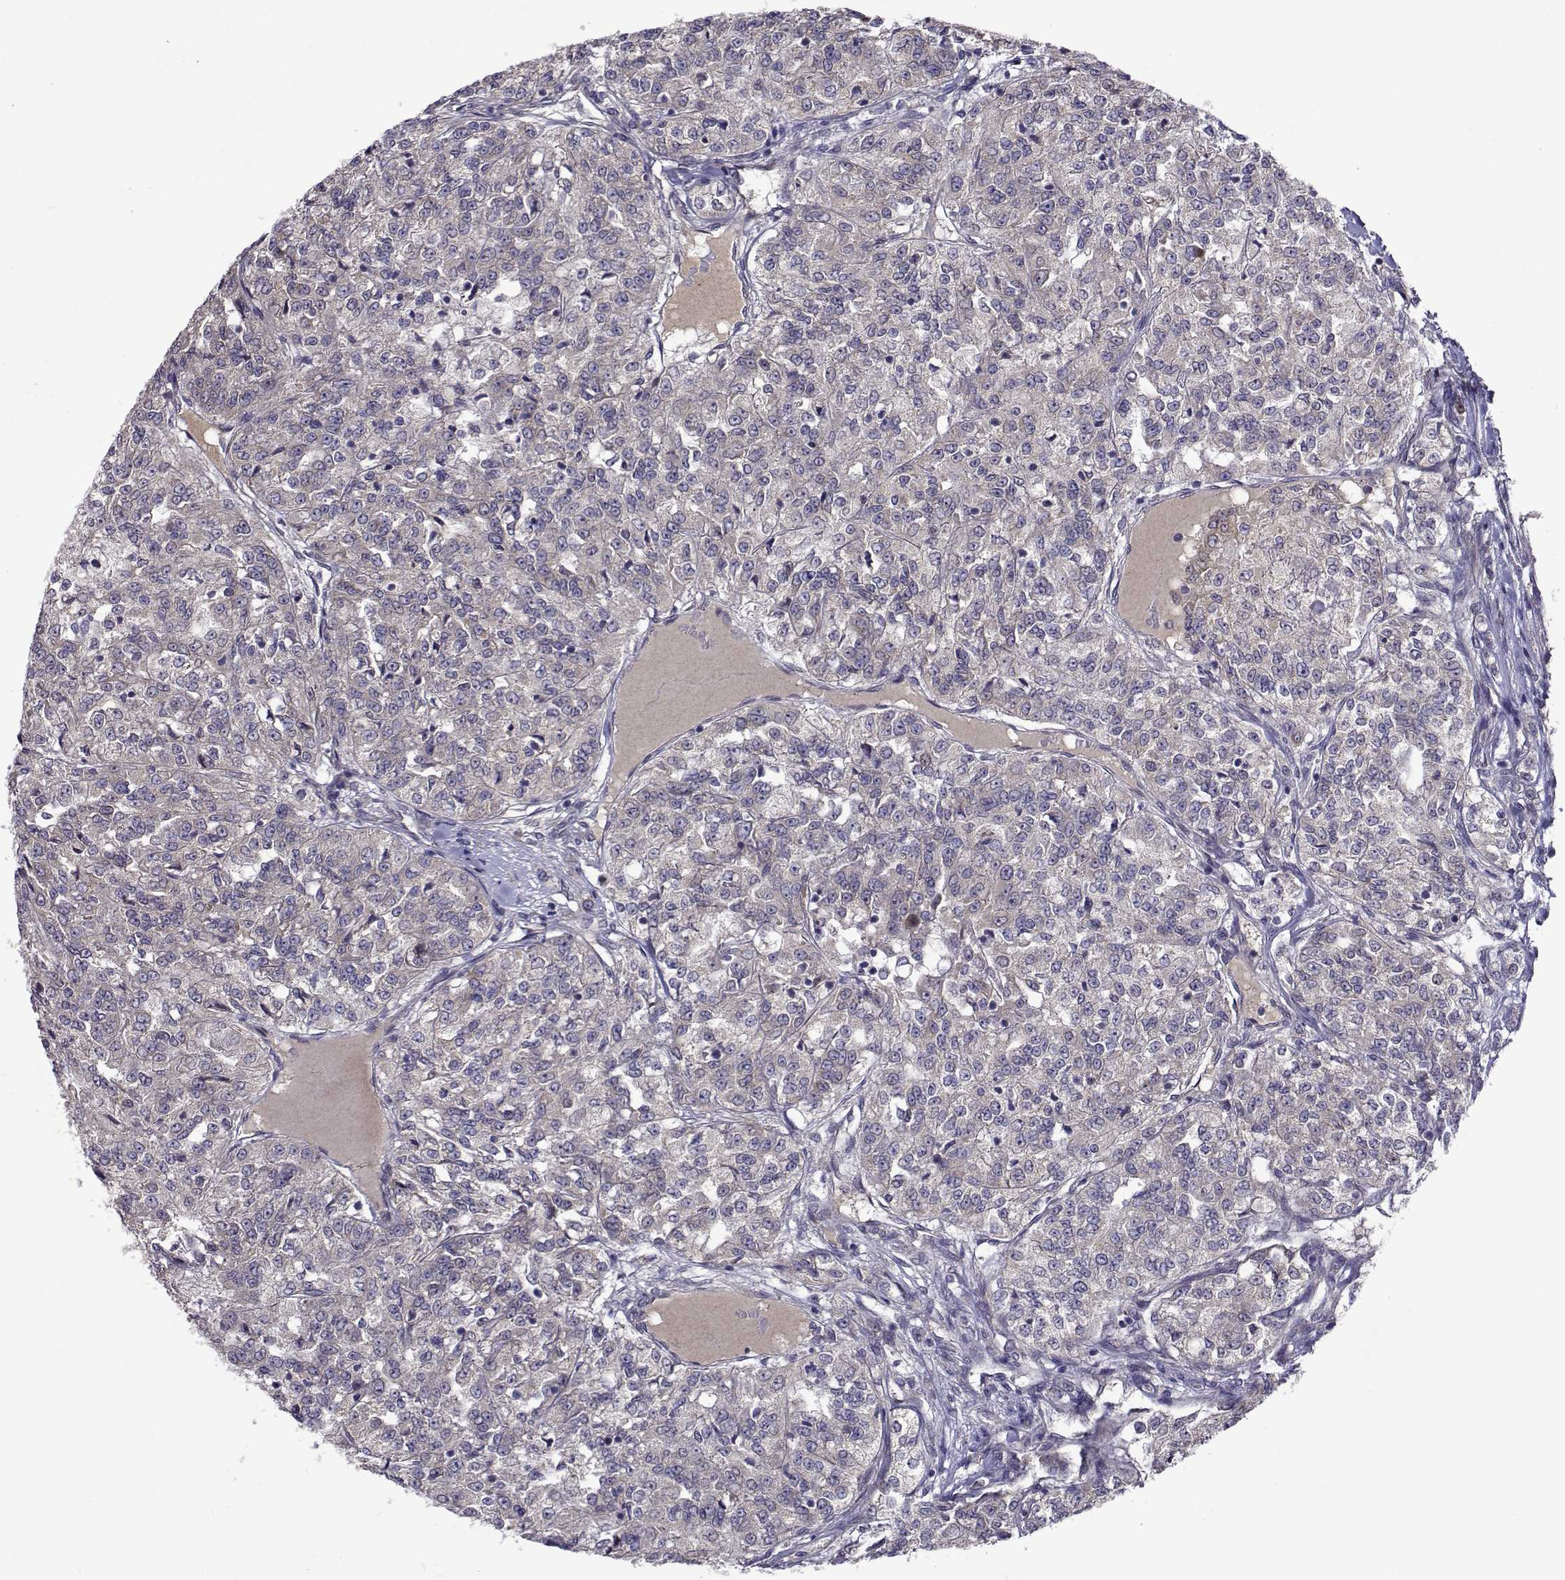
{"staining": {"intensity": "negative", "quantity": "none", "location": "none"}, "tissue": "renal cancer", "cell_type": "Tumor cells", "image_type": "cancer", "snomed": [{"axis": "morphology", "description": "Adenocarcinoma, NOS"}, {"axis": "topography", "description": "Kidney"}], "caption": "Renal cancer (adenocarcinoma) stained for a protein using immunohistochemistry (IHC) exhibits no positivity tumor cells.", "gene": "TARBP2", "patient": {"sex": "female", "age": 63}}